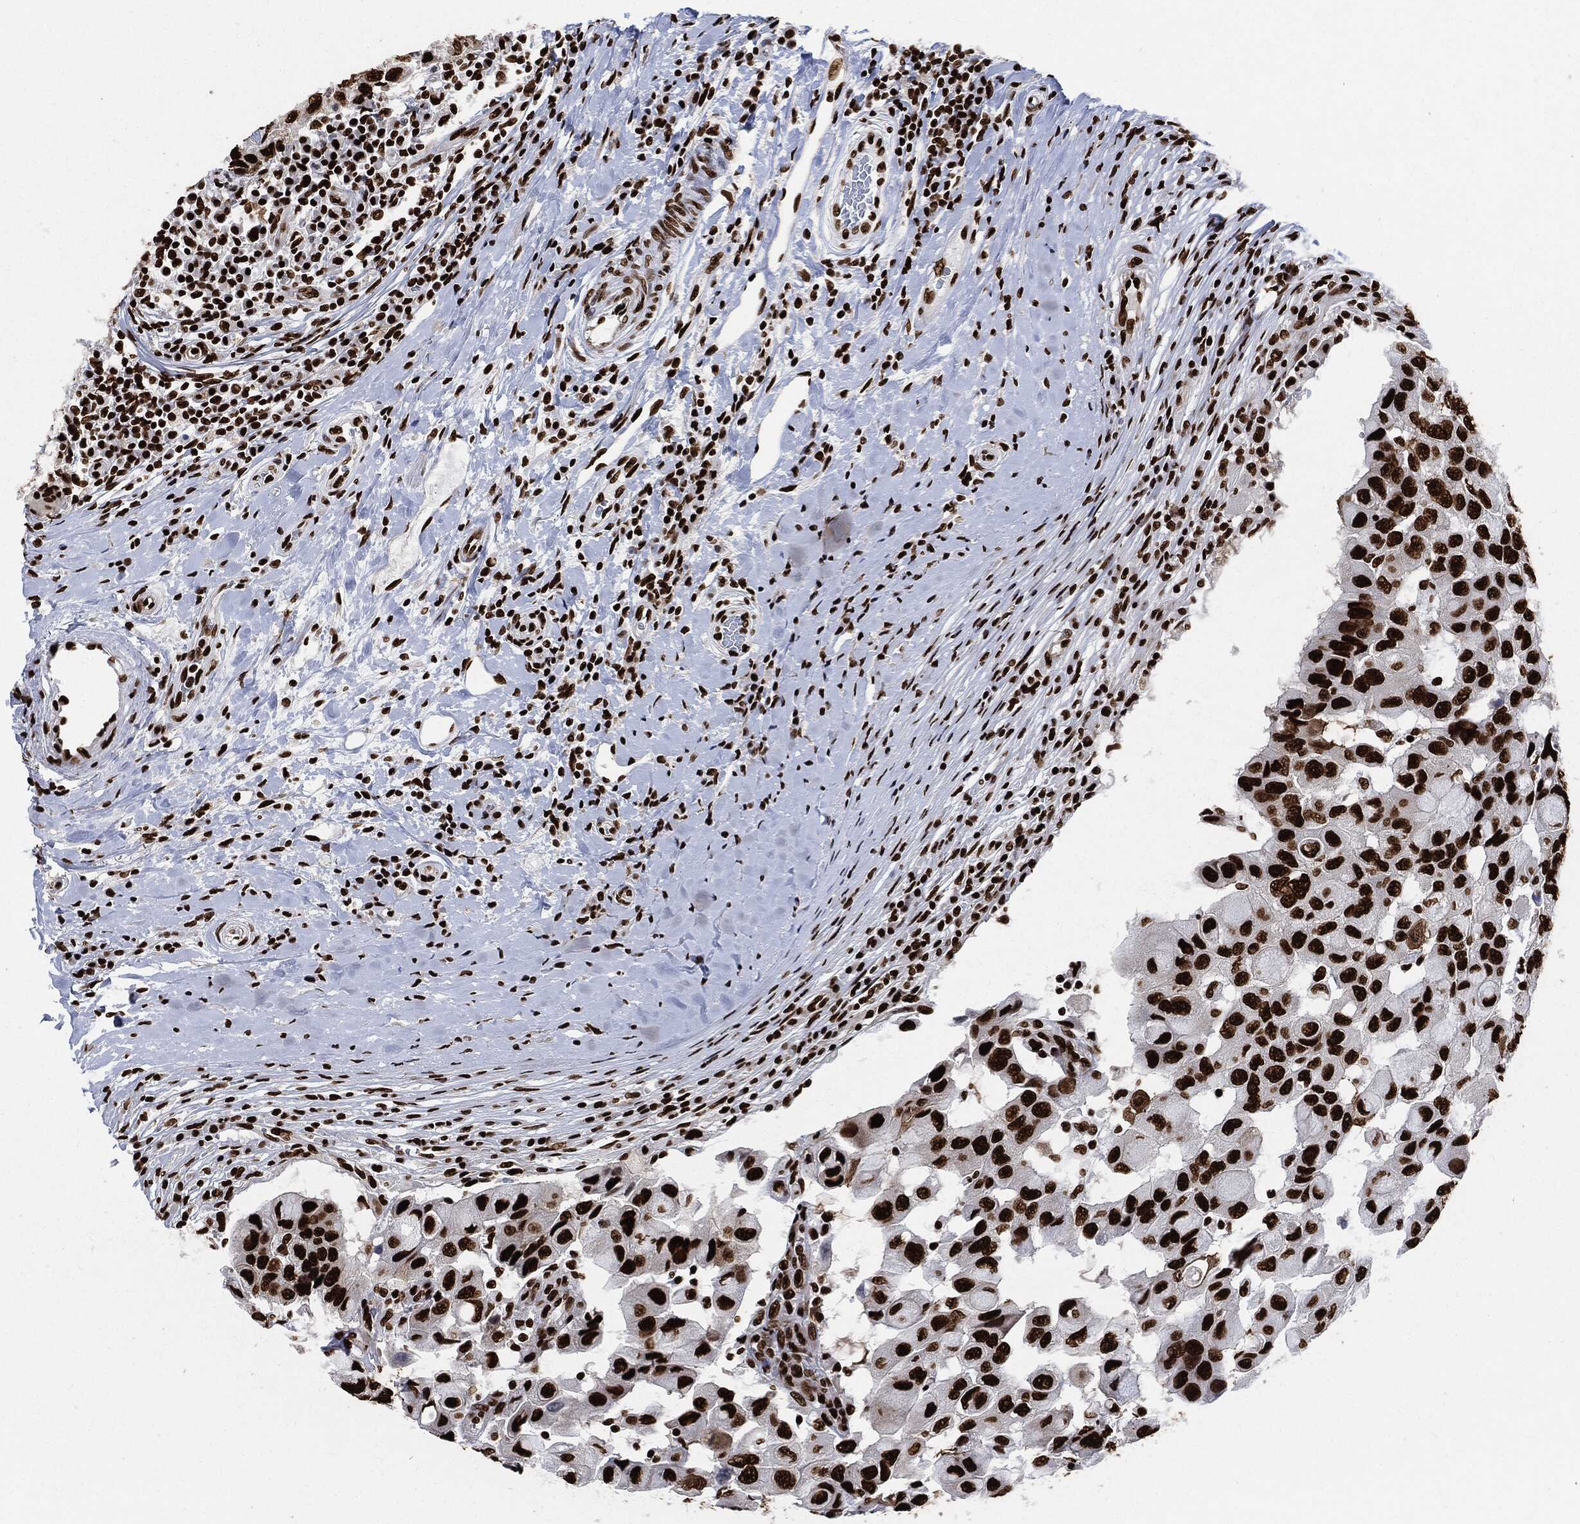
{"staining": {"intensity": "strong", "quantity": ">75%", "location": "nuclear"}, "tissue": "breast cancer", "cell_type": "Tumor cells", "image_type": "cancer", "snomed": [{"axis": "morphology", "description": "Duct carcinoma"}, {"axis": "topography", "description": "Breast"}], "caption": "A brown stain shows strong nuclear positivity of a protein in human breast infiltrating ductal carcinoma tumor cells.", "gene": "RECQL", "patient": {"sex": "female", "age": 27}}